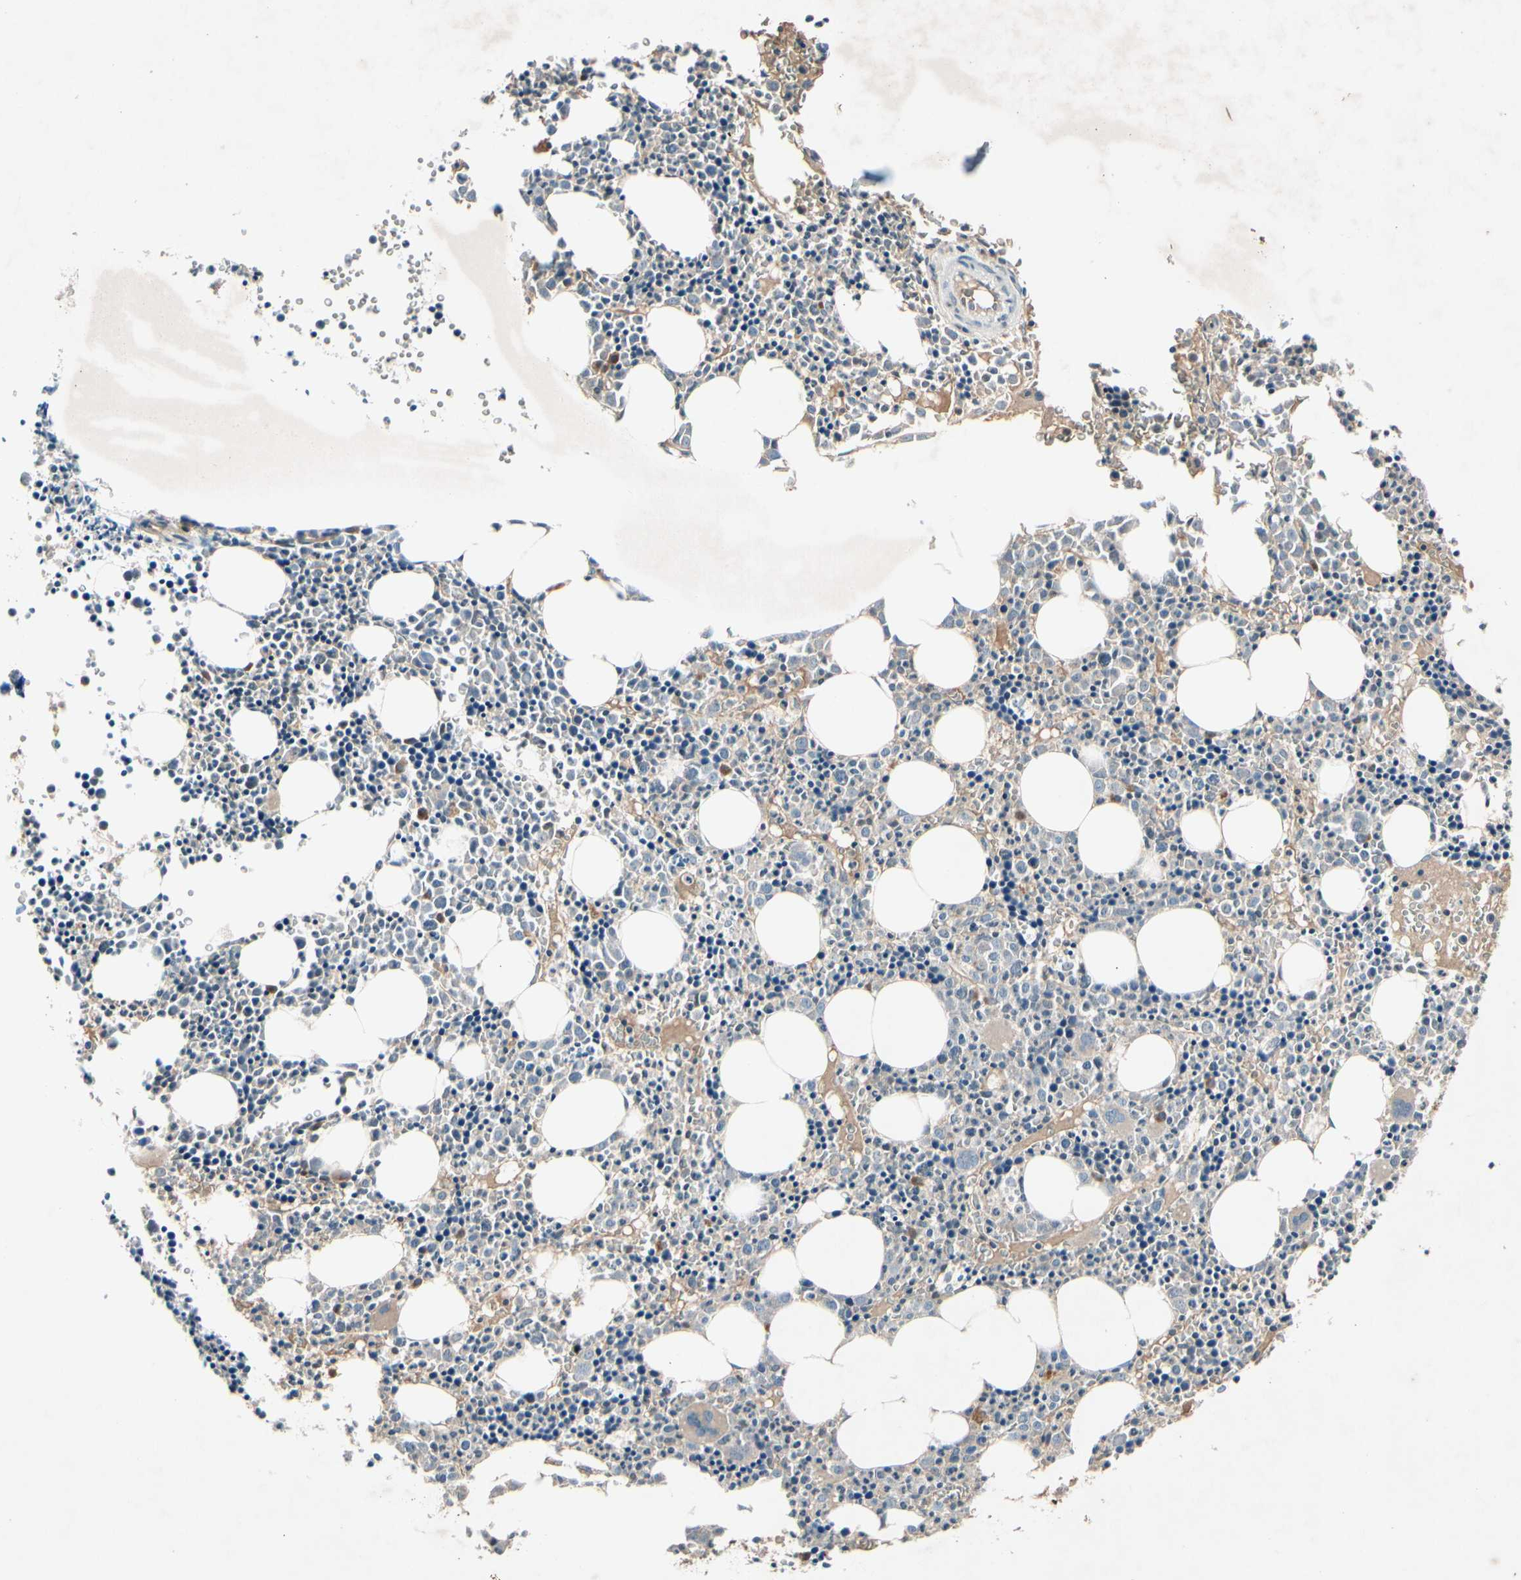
{"staining": {"intensity": "strong", "quantity": "<25%", "location": "cytoplasmic/membranous"}, "tissue": "bone marrow", "cell_type": "Hematopoietic cells", "image_type": "normal", "snomed": [{"axis": "morphology", "description": "Normal tissue, NOS"}, {"axis": "morphology", "description": "Inflammation, NOS"}, {"axis": "topography", "description": "Bone marrow"}], "caption": "IHC image of unremarkable human bone marrow stained for a protein (brown), which displays medium levels of strong cytoplasmic/membranous staining in approximately <25% of hematopoietic cells.", "gene": "NSF", "patient": {"sex": "female", "age": 17}}